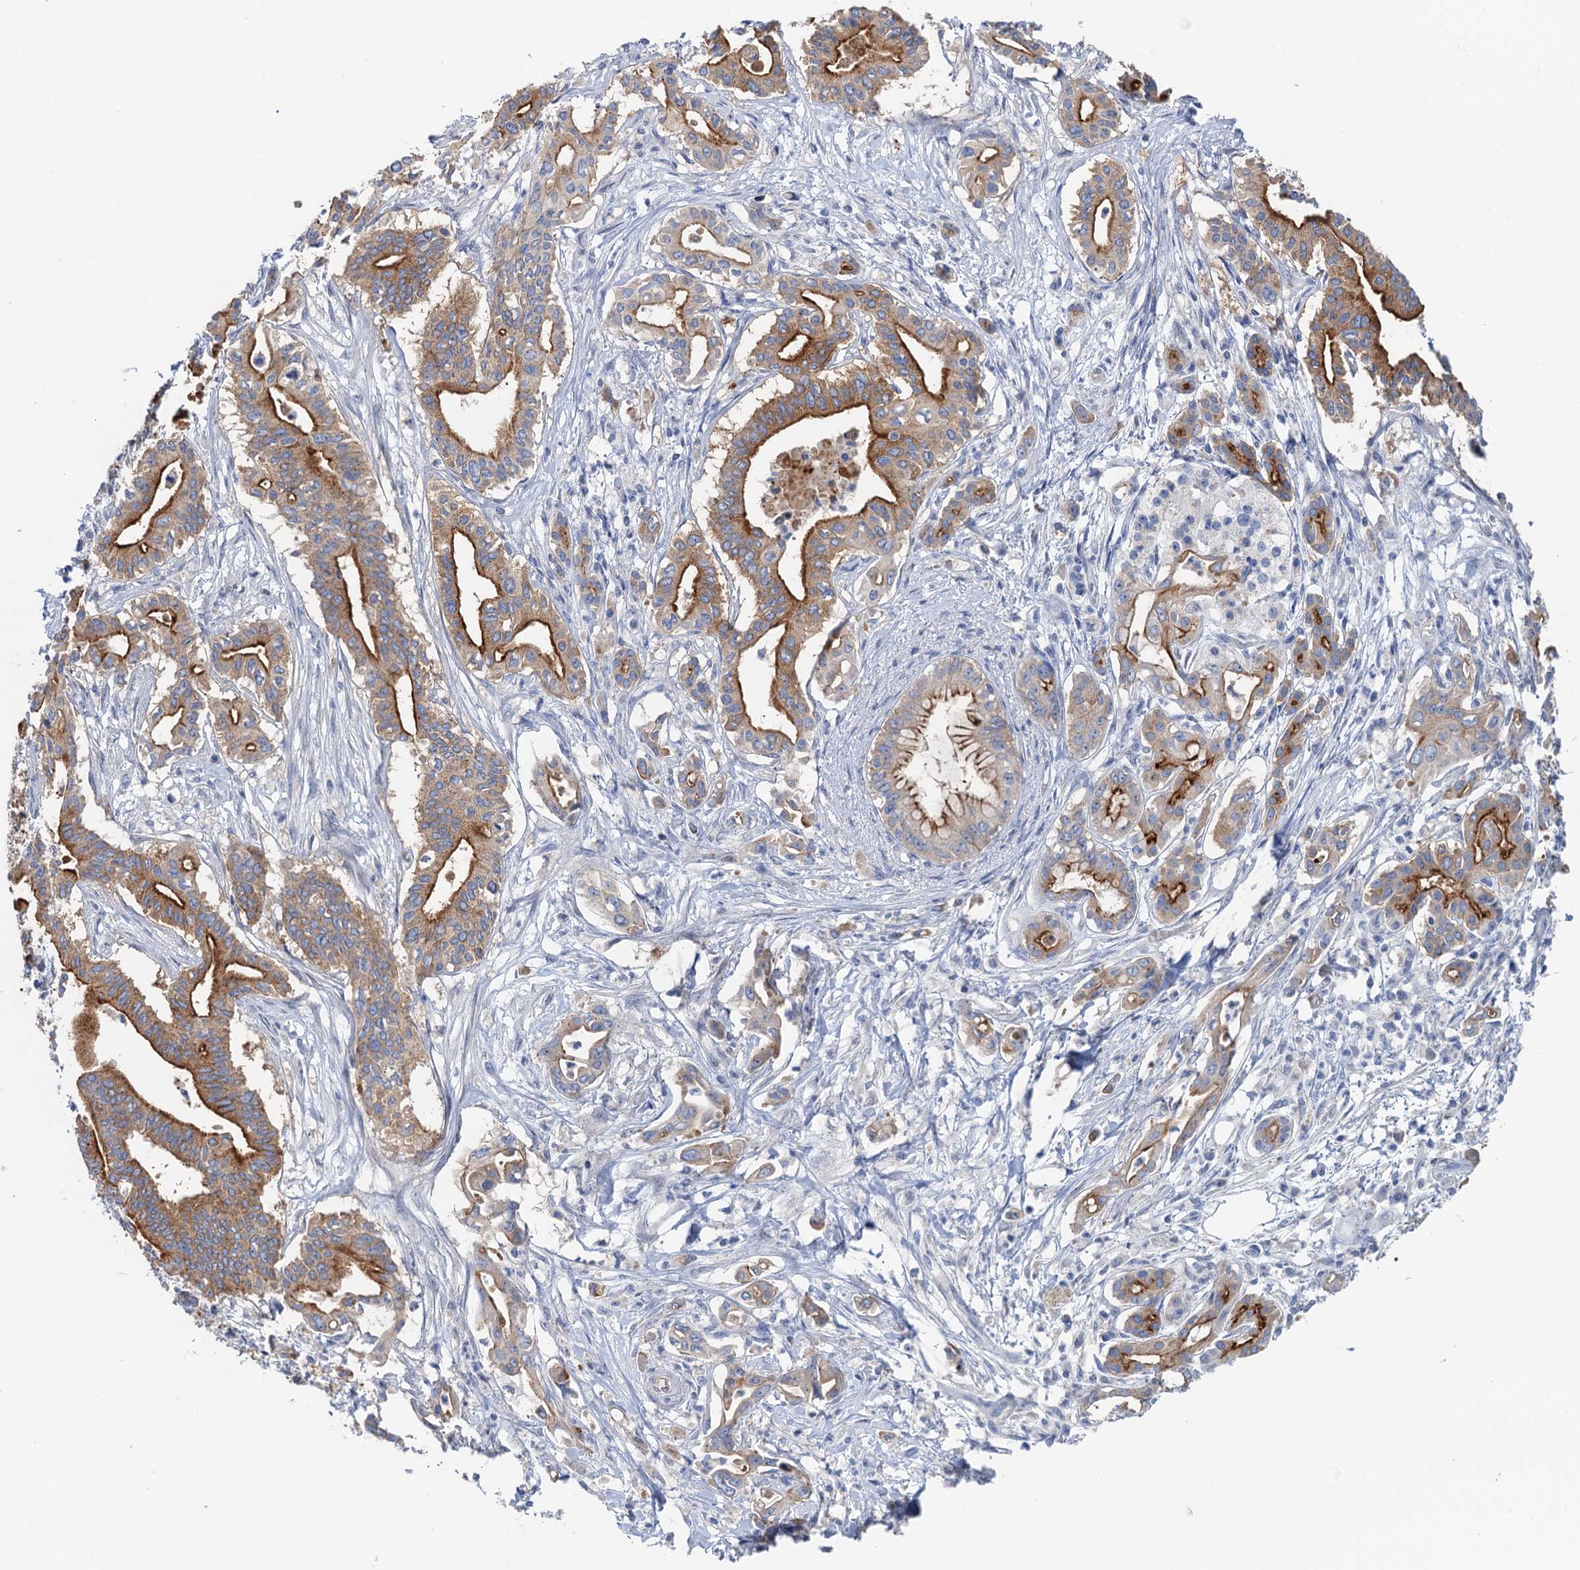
{"staining": {"intensity": "strong", "quantity": ">75%", "location": "cytoplasmic/membranous"}, "tissue": "pancreatic cancer", "cell_type": "Tumor cells", "image_type": "cancer", "snomed": [{"axis": "morphology", "description": "Adenocarcinoma, NOS"}, {"axis": "topography", "description": "Pancreas"}], "caption": "The image exhibits immunohistochemical staining of pancreatic adenocarcinoma. There is strong cytoplasmic/membranous positivity is appreciated in approximately >75% of tumor cells.", "gene": "PLLP", "patient": {"sex": "female", "age": 77}}